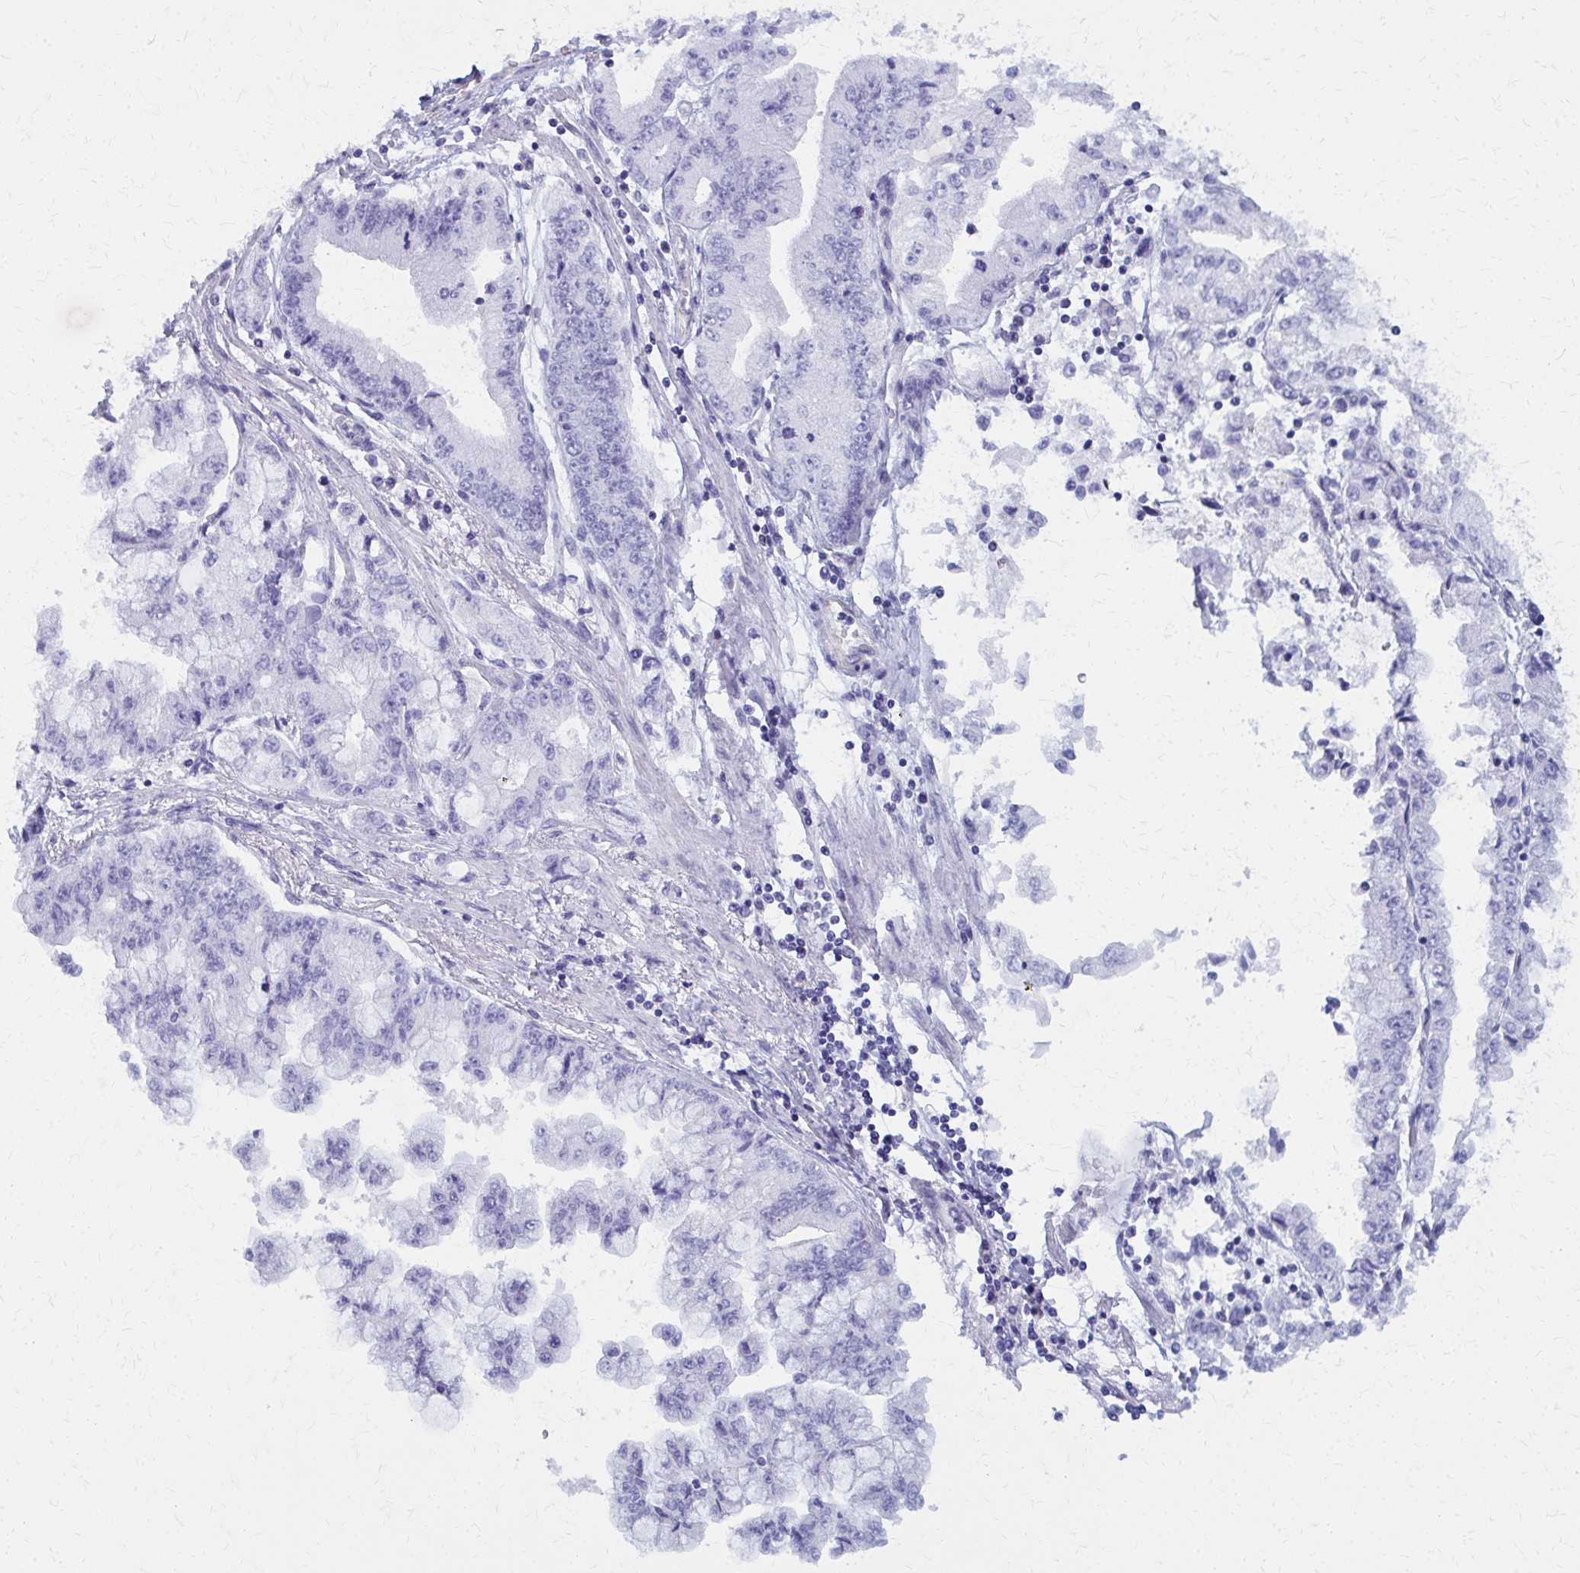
{"staining": {"intensity": "negative", "quantity": "none", "location": "none"}, "tissue": "stomach cancer", "cell_type": "Tumor cells", "image_type": "cancer", "snomed": [{"axis": "morphology", "description": "Adenocarcinoma, NOS"}, {"axis": "topography", "description": "Stomach, upper"}], "caption": "IHC photomicrograph of neoplastic tissue: adenocarcinoma (stomach) stained with DAB shows no significant protein expression in tumor cells. (DAB (3,3'-diaminobenzidine) immunohistochemistry, high magnification).", "gene": "GFAP", "patient": {"sex": "female", "age": 74}}